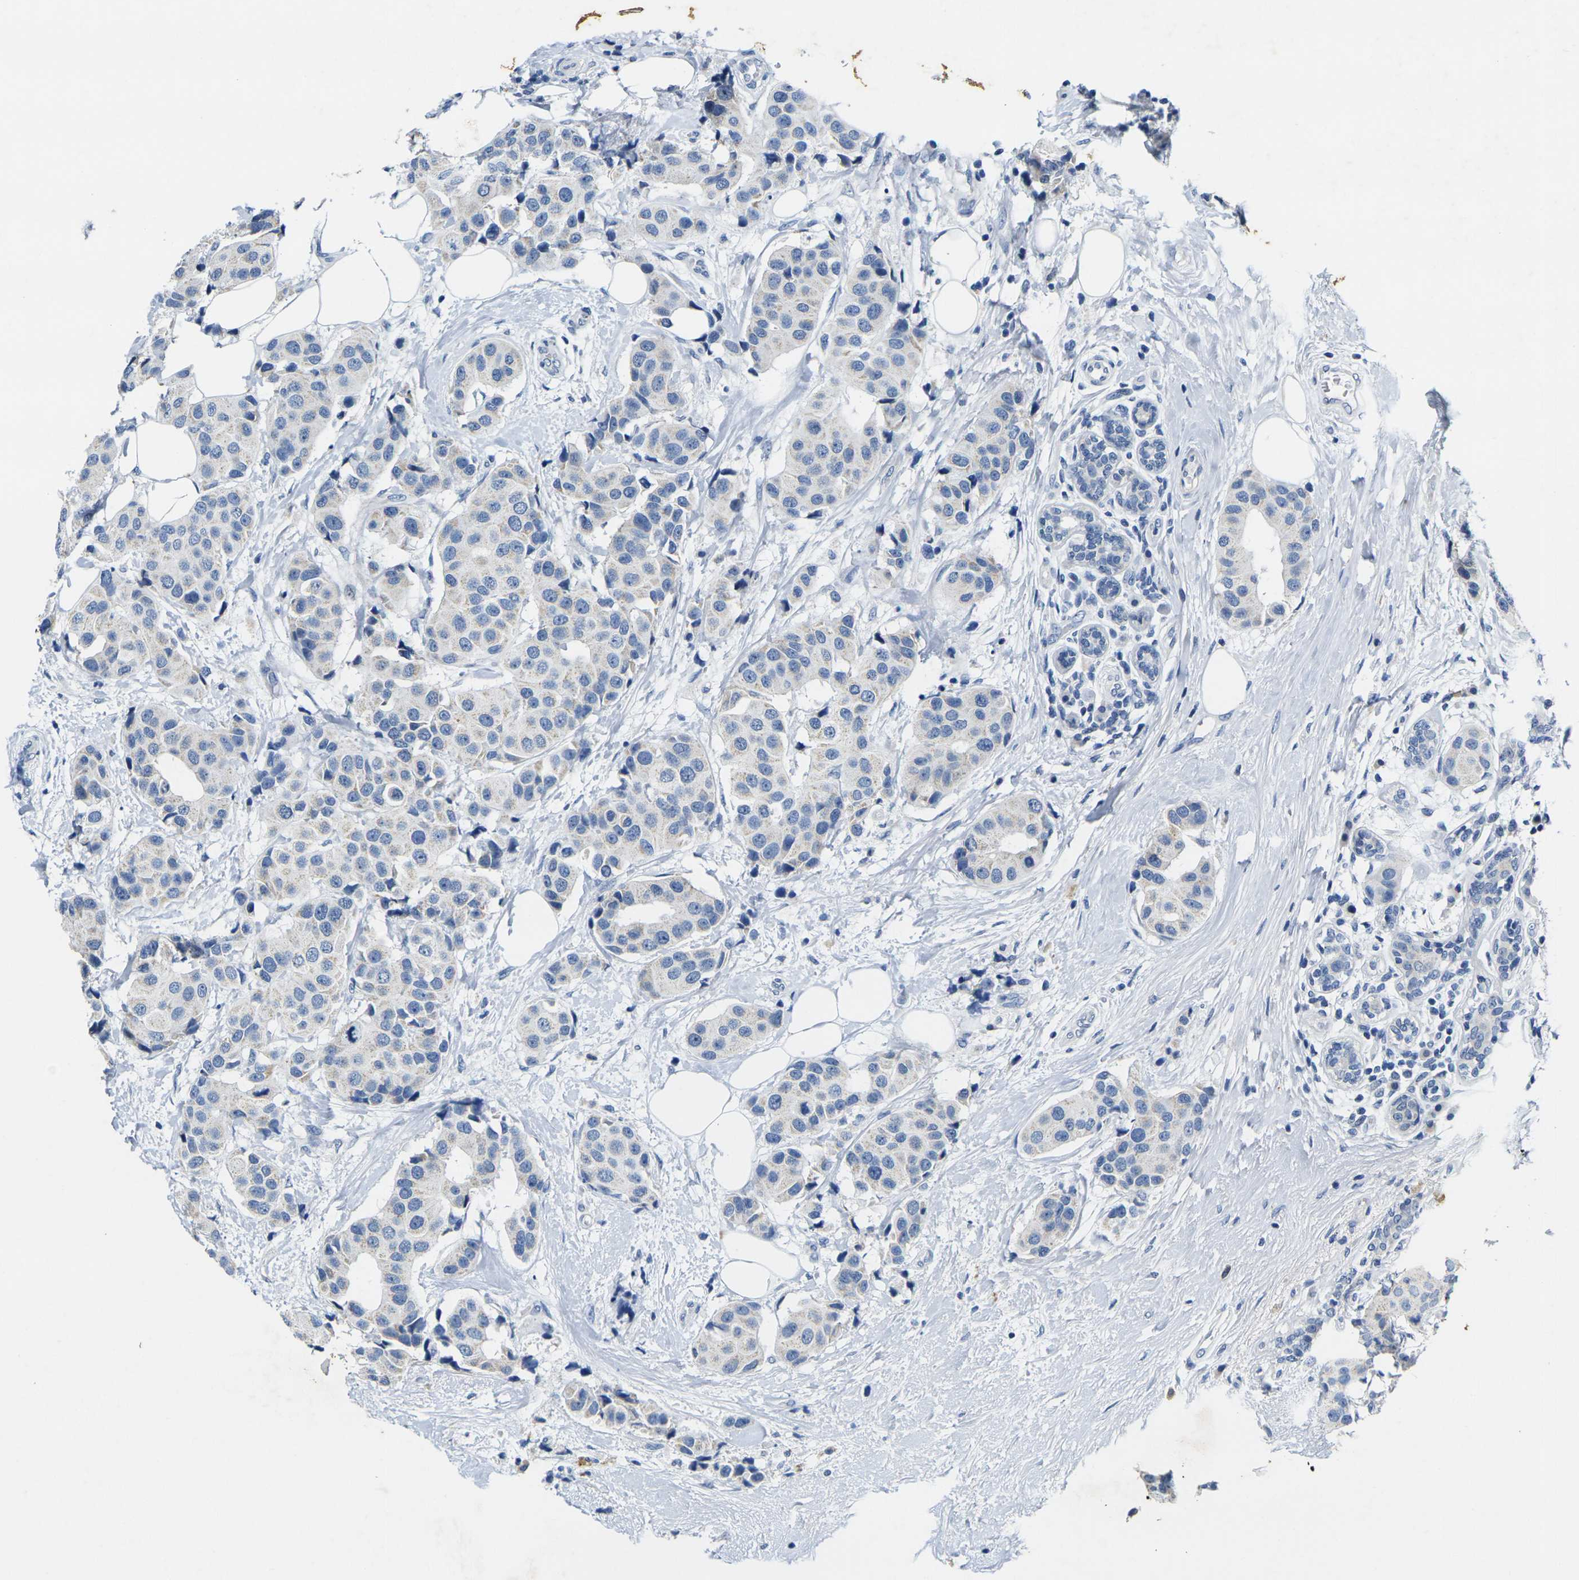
{"staining": {"intensity": "negative", "quantity": "none", "location": "none"}, "tissue": "breast cancer", "cell_type": "Tumor cells", "image_type": "cancer", "snomed": [{"axis": "morphology", "description": "Normal tissue, NOS"}, {"axis": "morphology", "description": "Duct carcinoma"}, {"axis": "topography", "description": "Breast"}], "caption": "Human breast cancer (invasive ductal carcinoma) stained for a protein using immunohistochemistry (IHC) shows no expression in tumor cells.", "gene": "NOCT", "patient": {"sex": "female", "age": 39}}